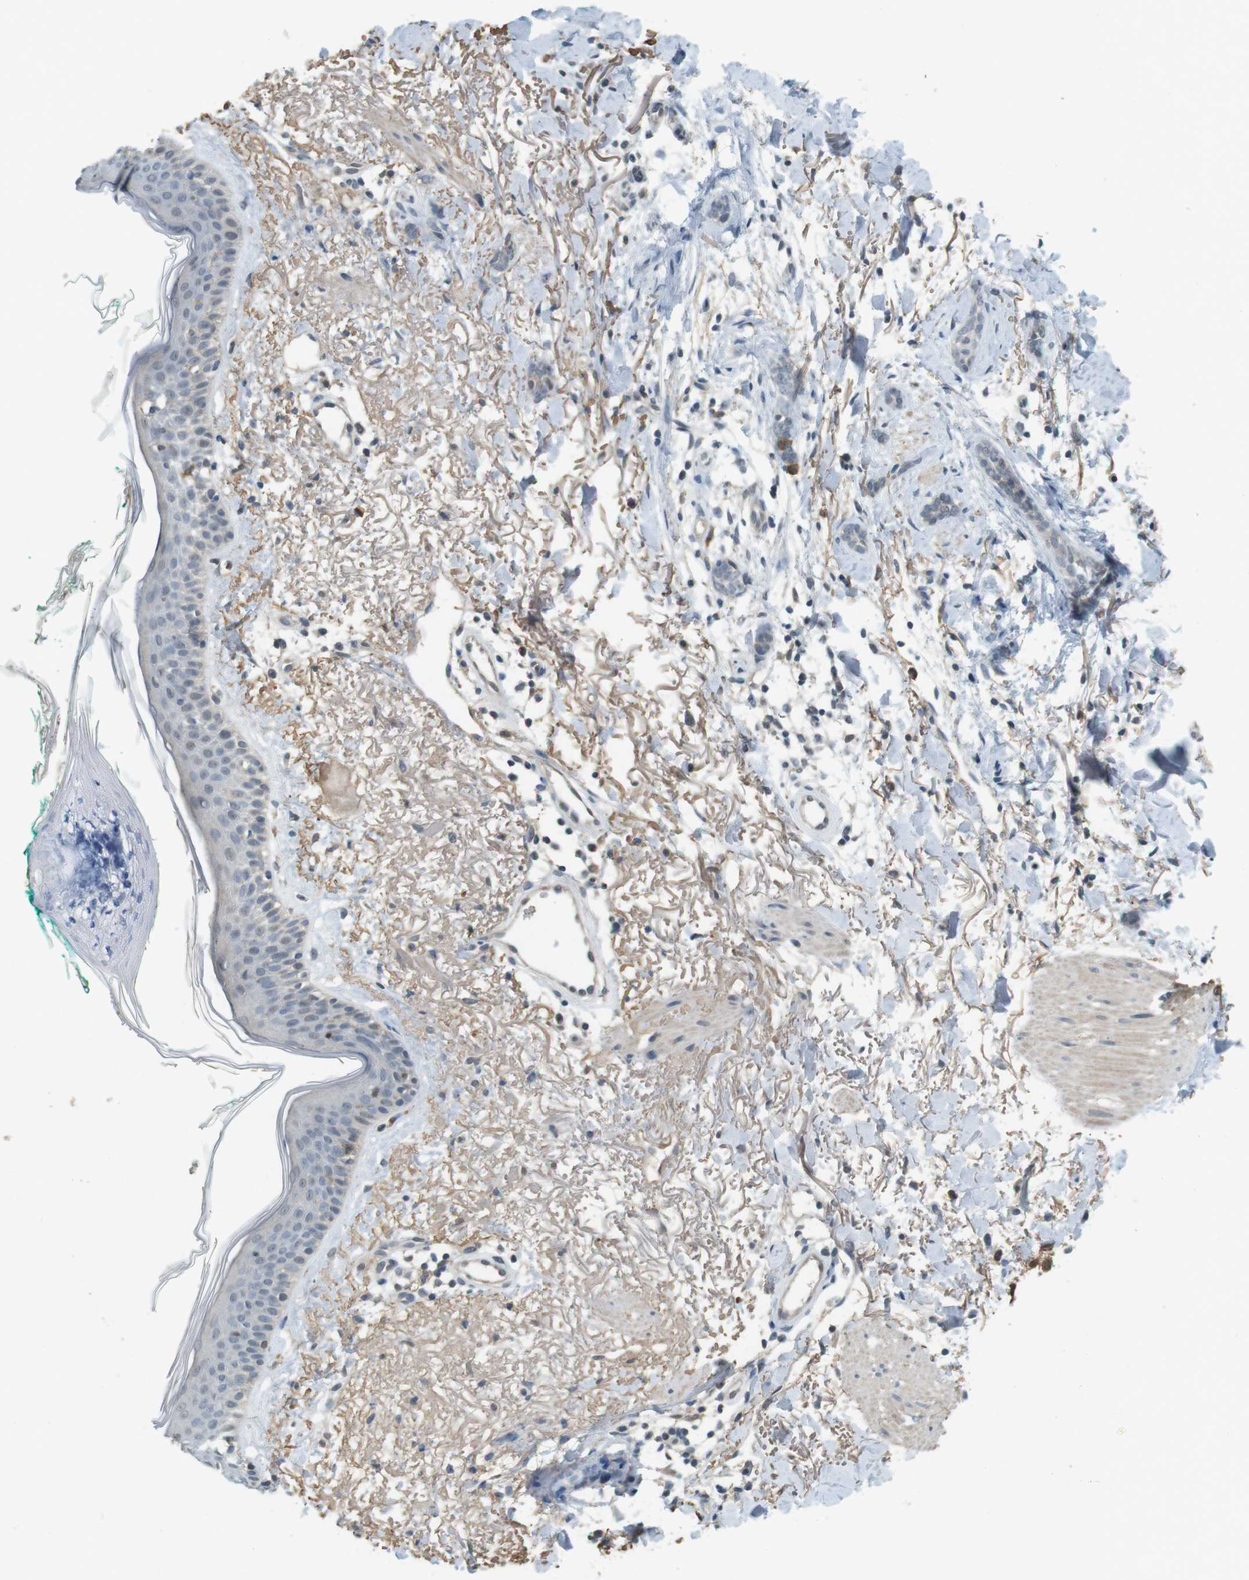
{"staining": {"intensity": "negative", "quantity": "none", "location": "none"}, "tissue": "skin cancer", "cell_type": "Tumor cells", "image_type": "cancer", "snomed": [{"axis": "morphology", "description": "Basal cell carcinoma"}, {"axis": "morphology", "description": "Adnexal tumor, benign"}, {"axis": "topography", "description": "Skin"}], "caption": "This is an immunohistochemistry (IHC) image of skin cancer (benign adnexal tumor). There is no expression in tumor cells.", "gene": "CDK14", "patient": {"sex": "female", "age": 42}}